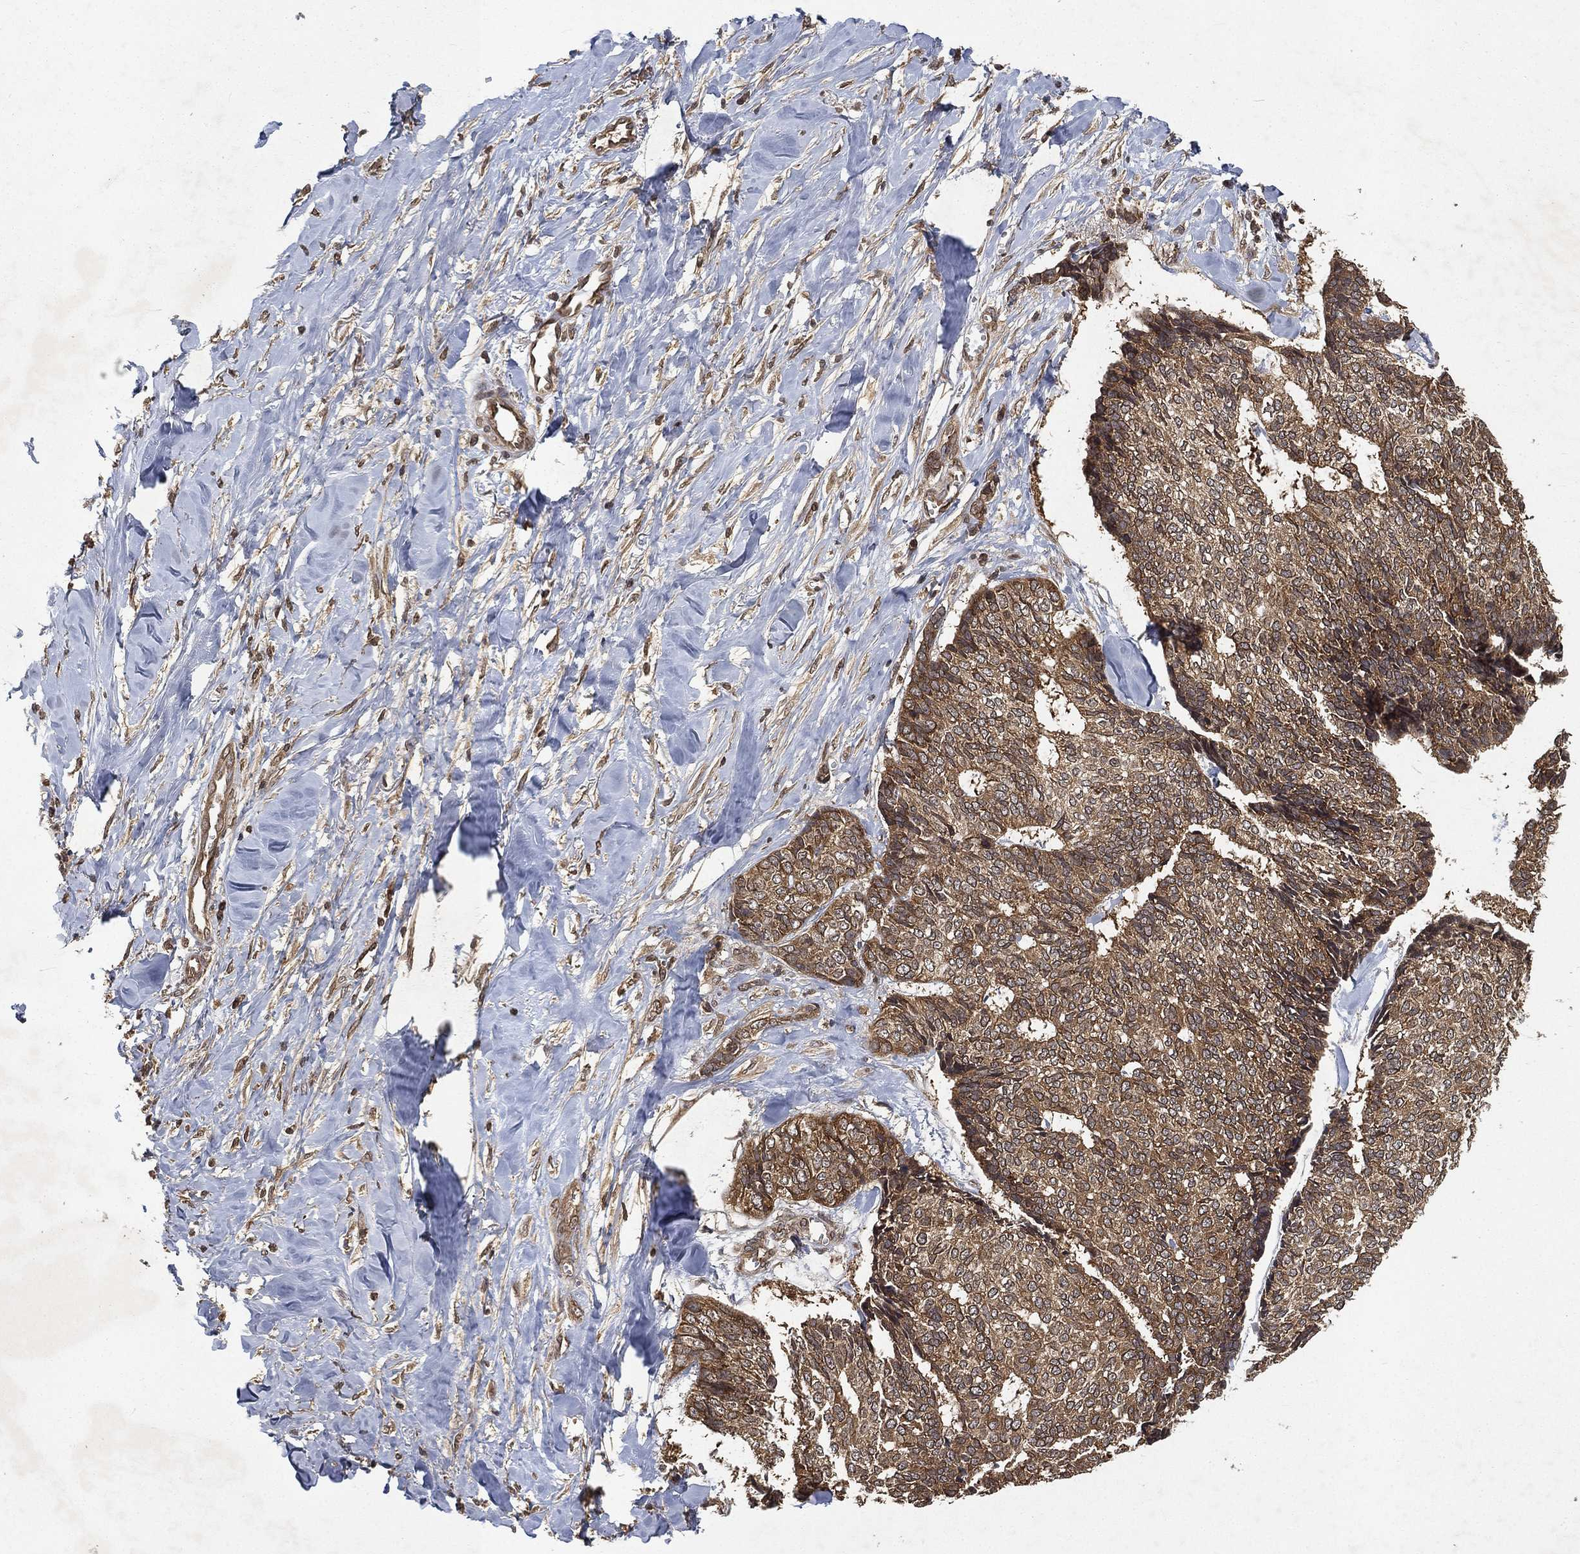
{"staining": {"intensity": "strong", "quantity": ">75%", "location": "cytoplasmic/membranous"}, "tissue": "skin cancer", "cell_type": "Tumor cells", "image_type": "cancer", "snomed": [{"axis": "morphology", "description": "Basal cell carcinoma"}, {"axis": "topography", "description": "Skin"}], "caption": "A histopathology image showing strong cytoplasmic/membranous staining in approximately >75% of tumor cells in skin cancer (basal cell carcinoma), as visualized by brown immunohistochemical staining.", "gene": "UBA5", "patient": {"sex": "male", "age": 86}}